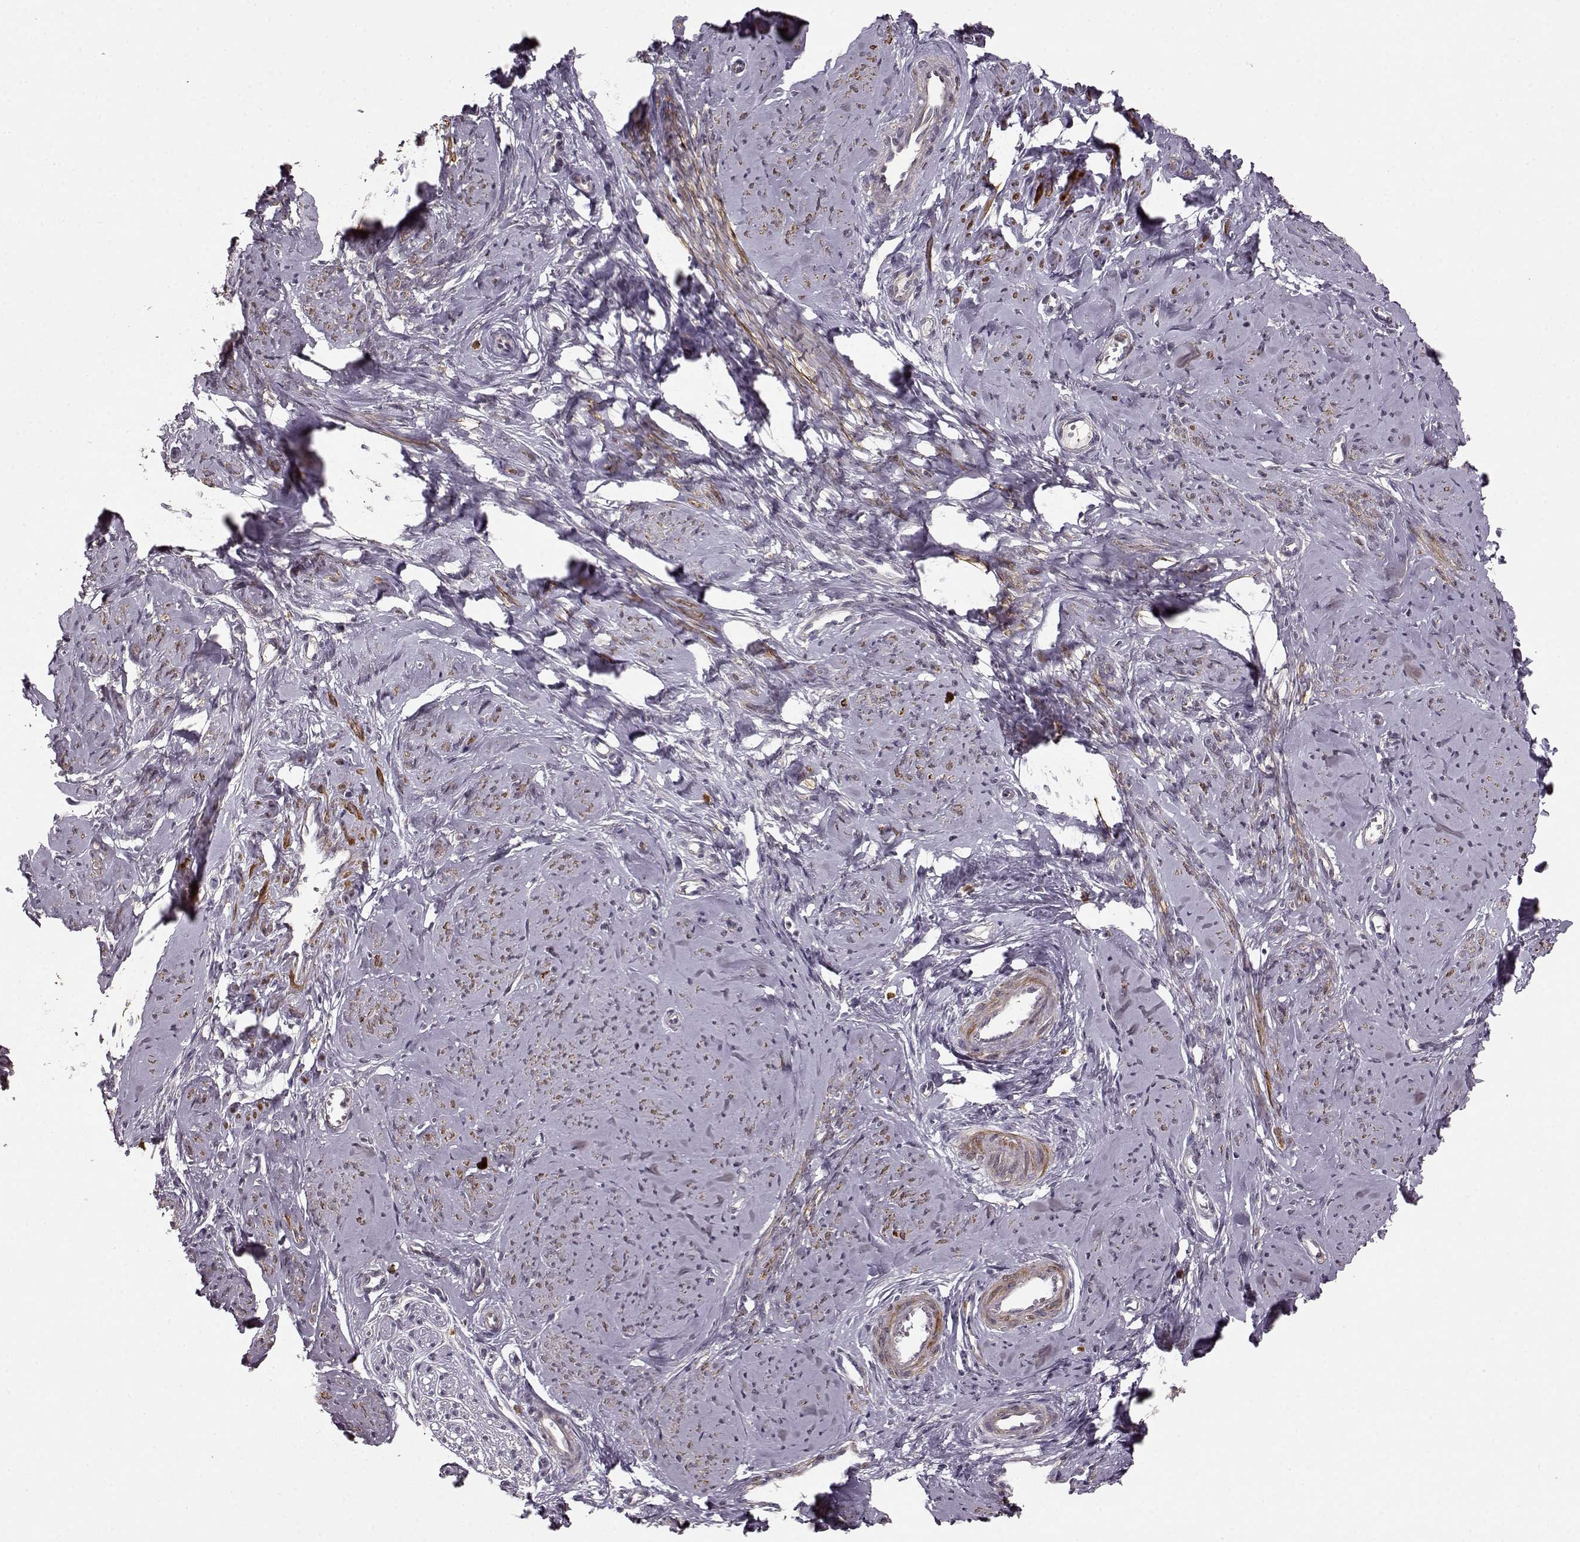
{"staining": {"intensity": "strong", "quantity": "25%-75%", "location": "cytoplasmic/membranous"}, "tissue": "smooth muscle", "cell_type": "Smooth muscle cells", "image_type": "normal", "snomed": [{"axis": "morphology", "description": "Normal tissue, NOS"}, {"axis": "topography", "description": "Smooth muscle"}], "caption": "Protein analysis of benign smooth muscle exhibits strong cytoplasmic/membranous expression in about 25%-75% of smooth muscle cells. Ihc stains the protein of interest in brown and the nuclei are stained blue.", "gene": "SLAIN2", "patient": {"sex": "female", "age": 48}}